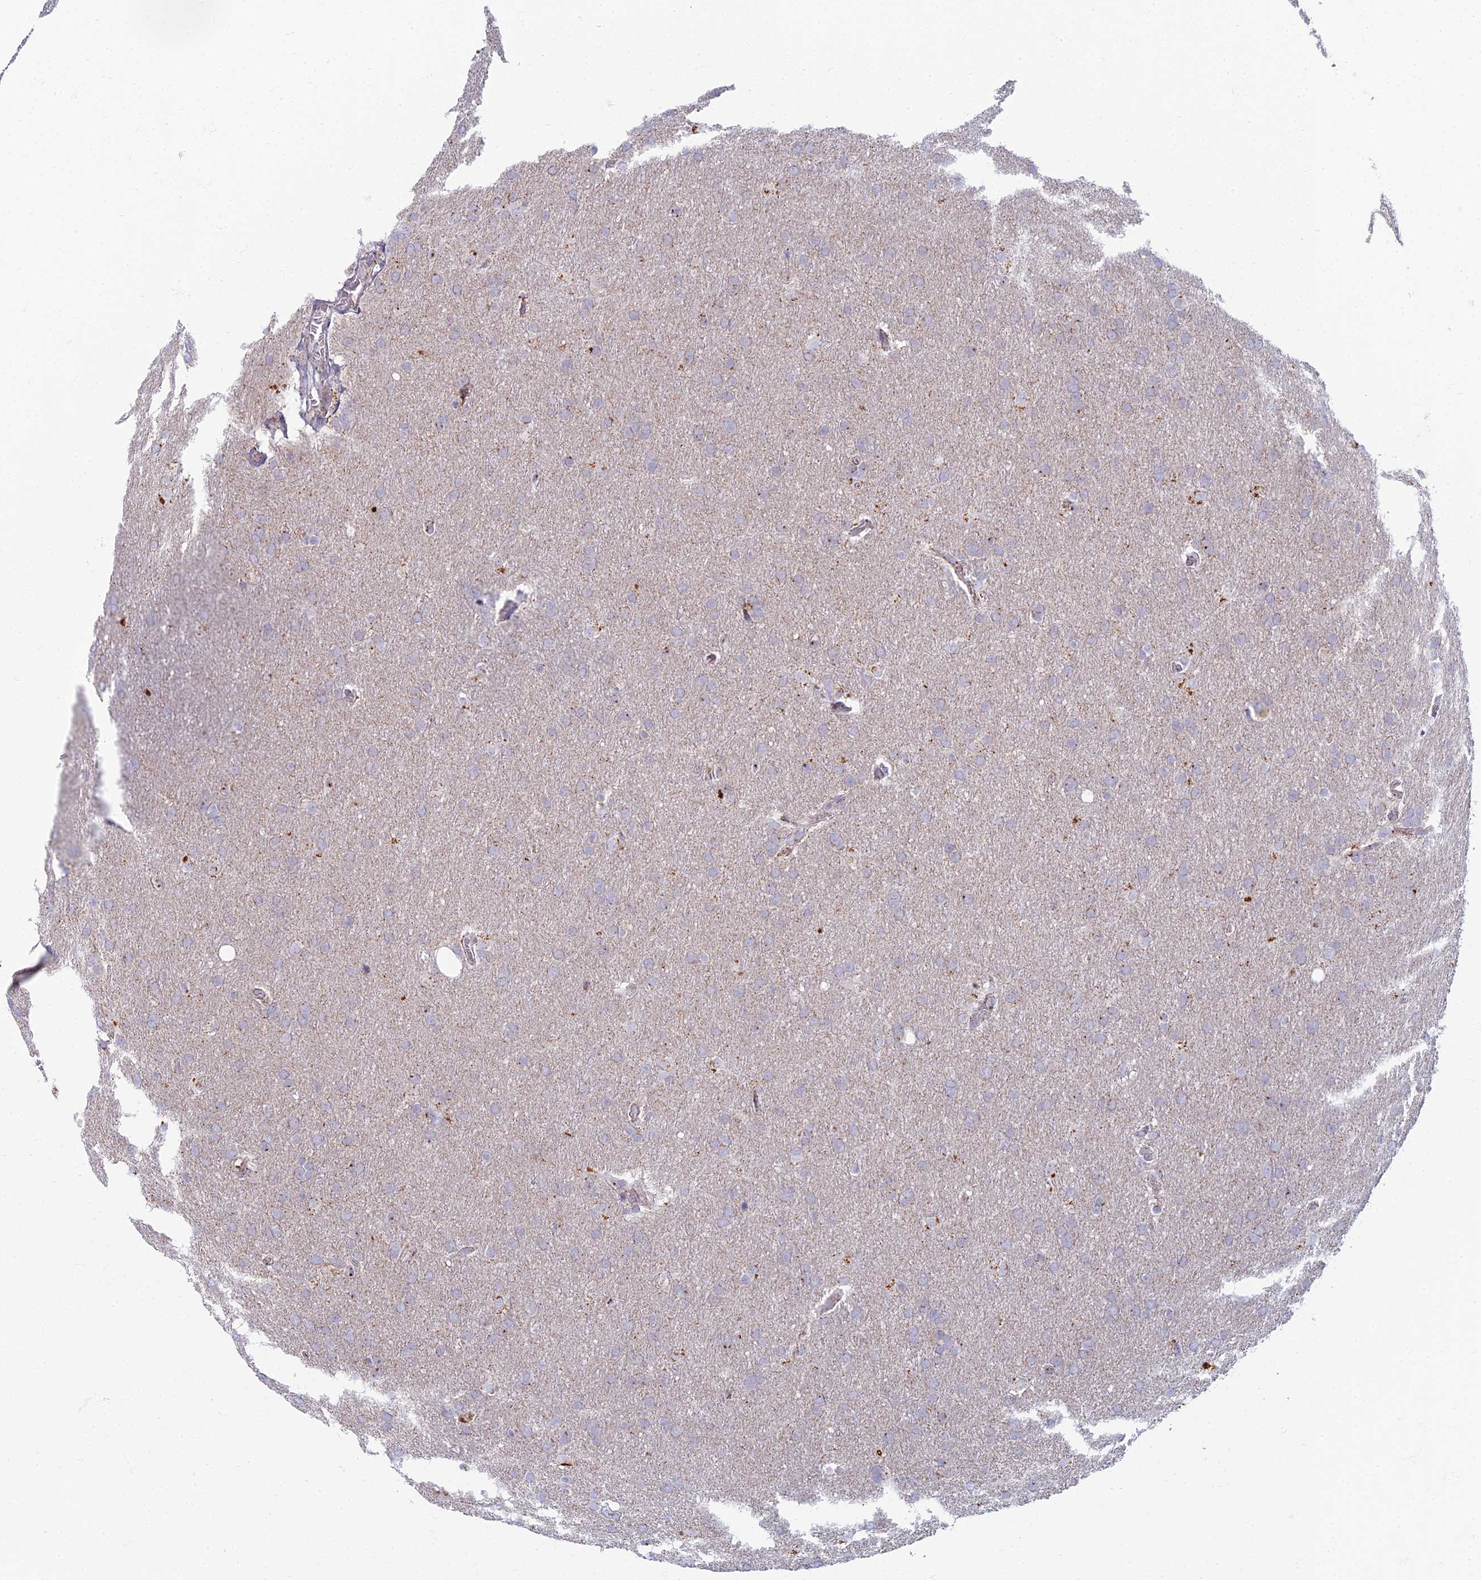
{"staining": {"intensity": "negative", "quantity": "none", "location": "none"}, "tissue": "glioma", "cell_type": "Tumor cells", "image_type": "cancer", "snomed": [{"axis": "morphology", "description": "Glioma, malignant, Low grade"}, {"axis": "topography", "description": "Brain"}], "caption": "Immunohistochemical staining of malignant glioma (low-grade) exhibits no significant expression in tumor cells.", "gene": "CHMP4B", "patient": {"sex": "female", "age": 32}}